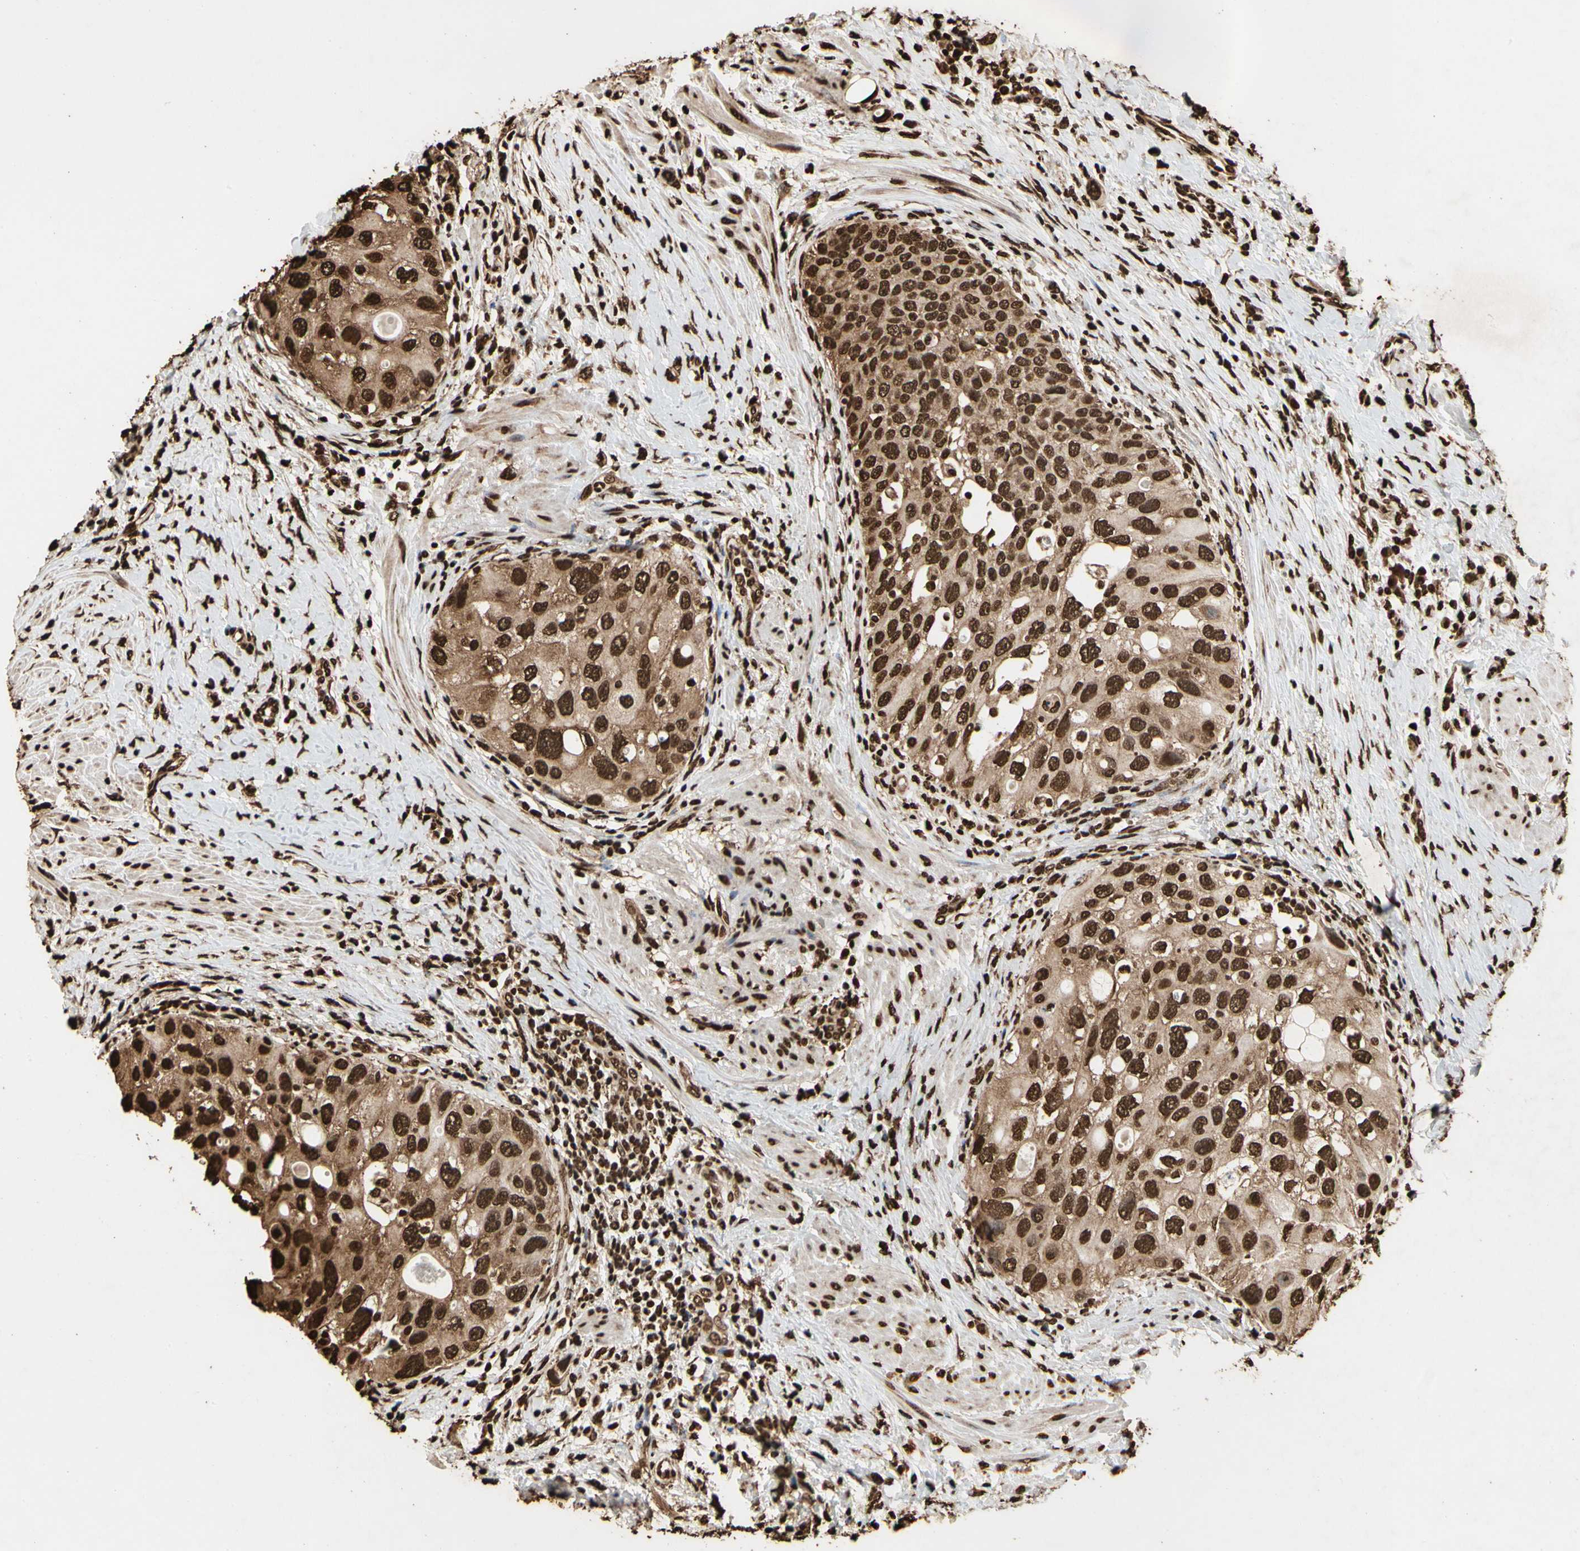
{"staining": {"intensity": "strong", "quantity": ">75%", "location": "cytoplasmic/membranous,nuclear"}, "tissue": "urothelial cancer", "cell_type": "Tumor cells", "image_type": "cancer", "snomed": [{"axis": "morphology", "description": "Urothelial carcinoma, High grade"}, {"axis": "topography", "description": "Urinary bladder"}], "caption": "An immunohistochemistry histopathology image of tumor tissue is shown. Protein staining in brown shows strong cytoplasmic/membranous and nuclear positivity in urothelial cancer within tumor cells. Nuclei are stained in blue.", "gene": "HNRNPK", "patient": {"sex": "female", "age": 56}}